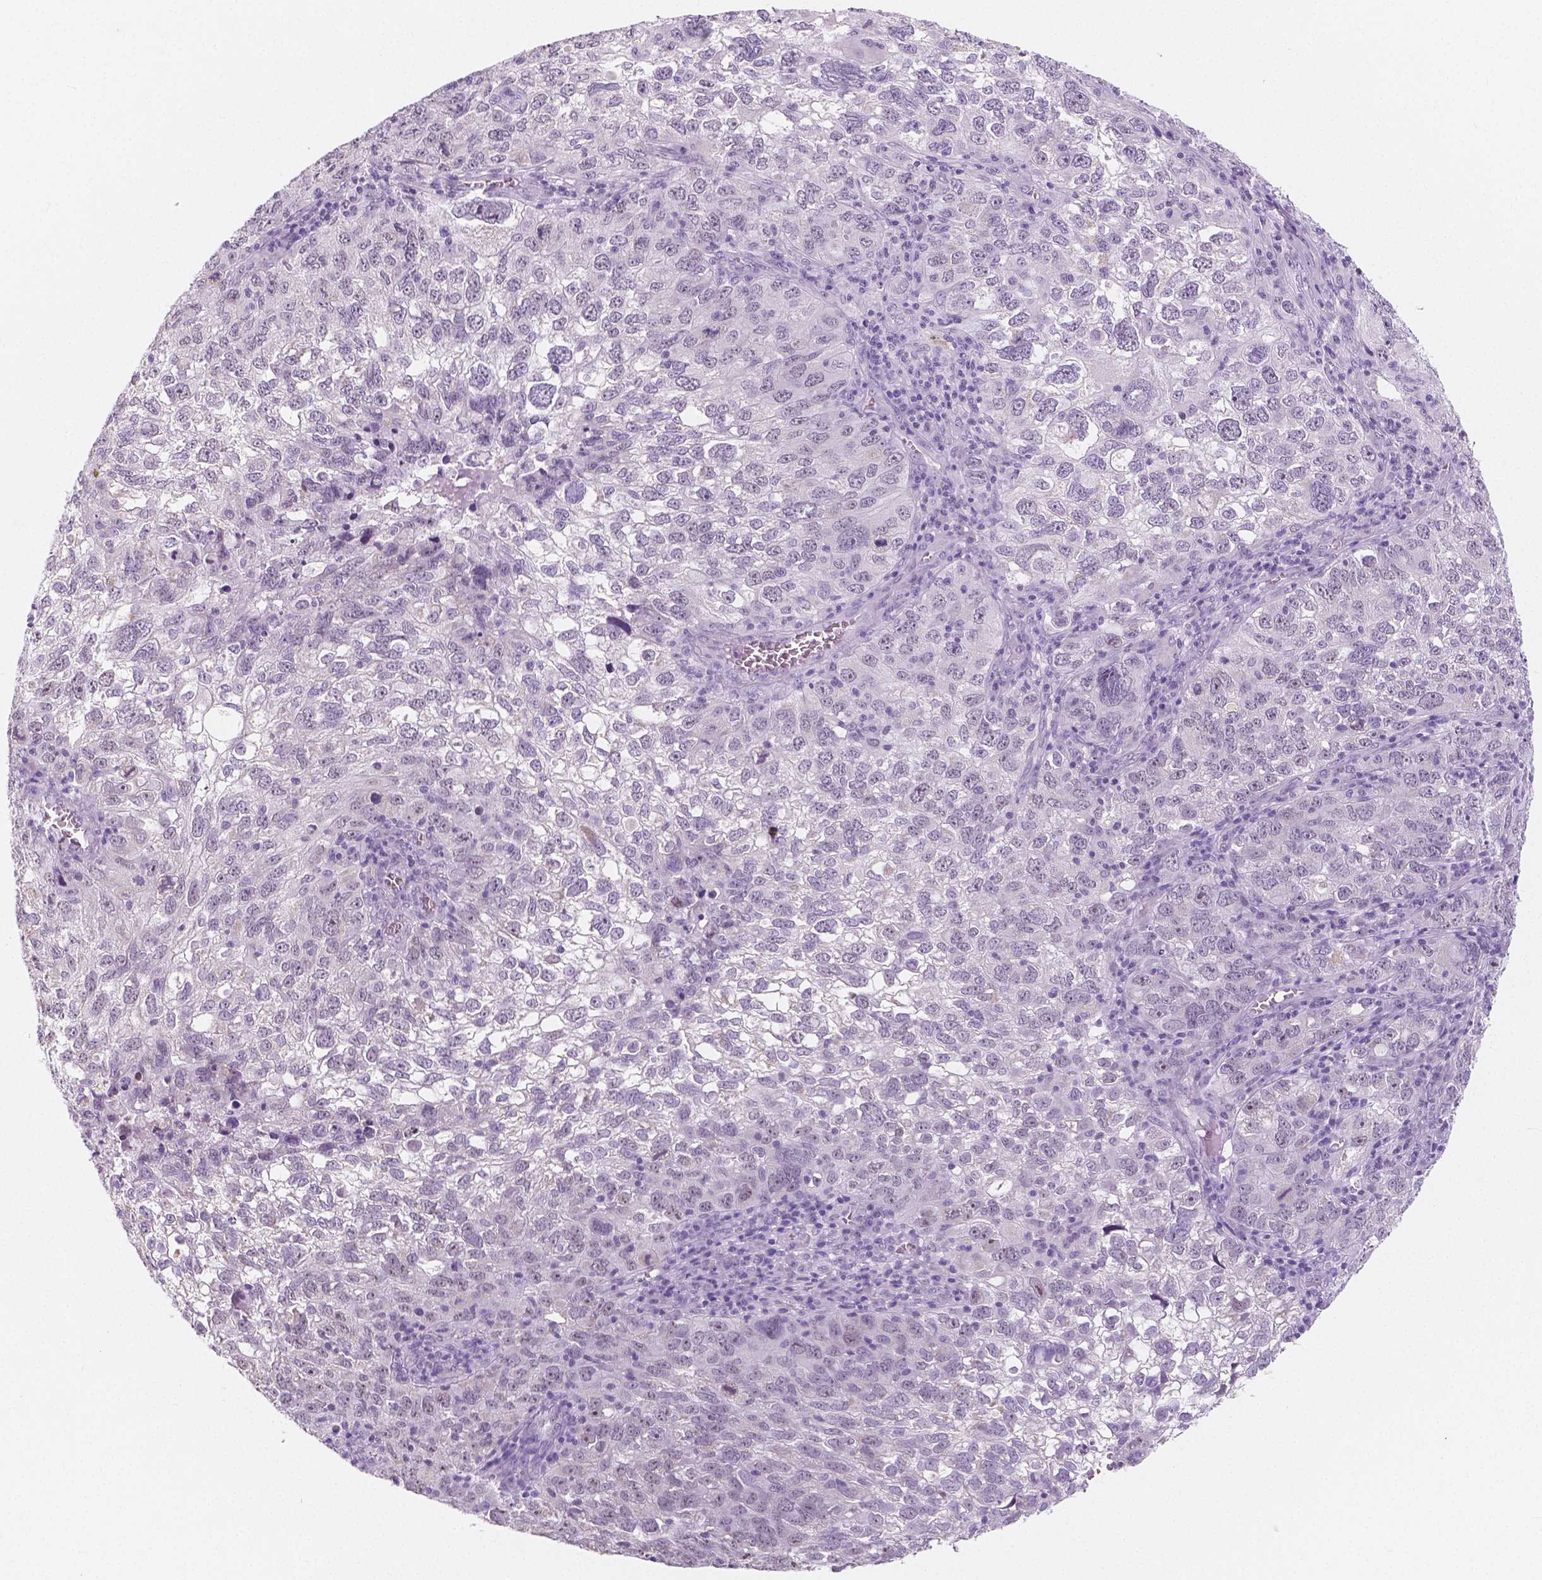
{"staining": {"intensity": "negative", "quantity": "none", "location": "none"}, "tissue": "cervical cancer", "cell_type": "Tumor cells", "image_type": "cancer", "snomed": [{"axis": "morphology", "description": "Squamous cell carcinoma, NOS"}, {"axis": "topography", "description": "Cervix"}], "caption": "A histopathology image of cervical cancer (squamous cell carcinoma) stained for a protein demonstrates no brown staining in tumor cells.", "gene": "NOLC1", "patient": {"sex": "female", "age": 55}}